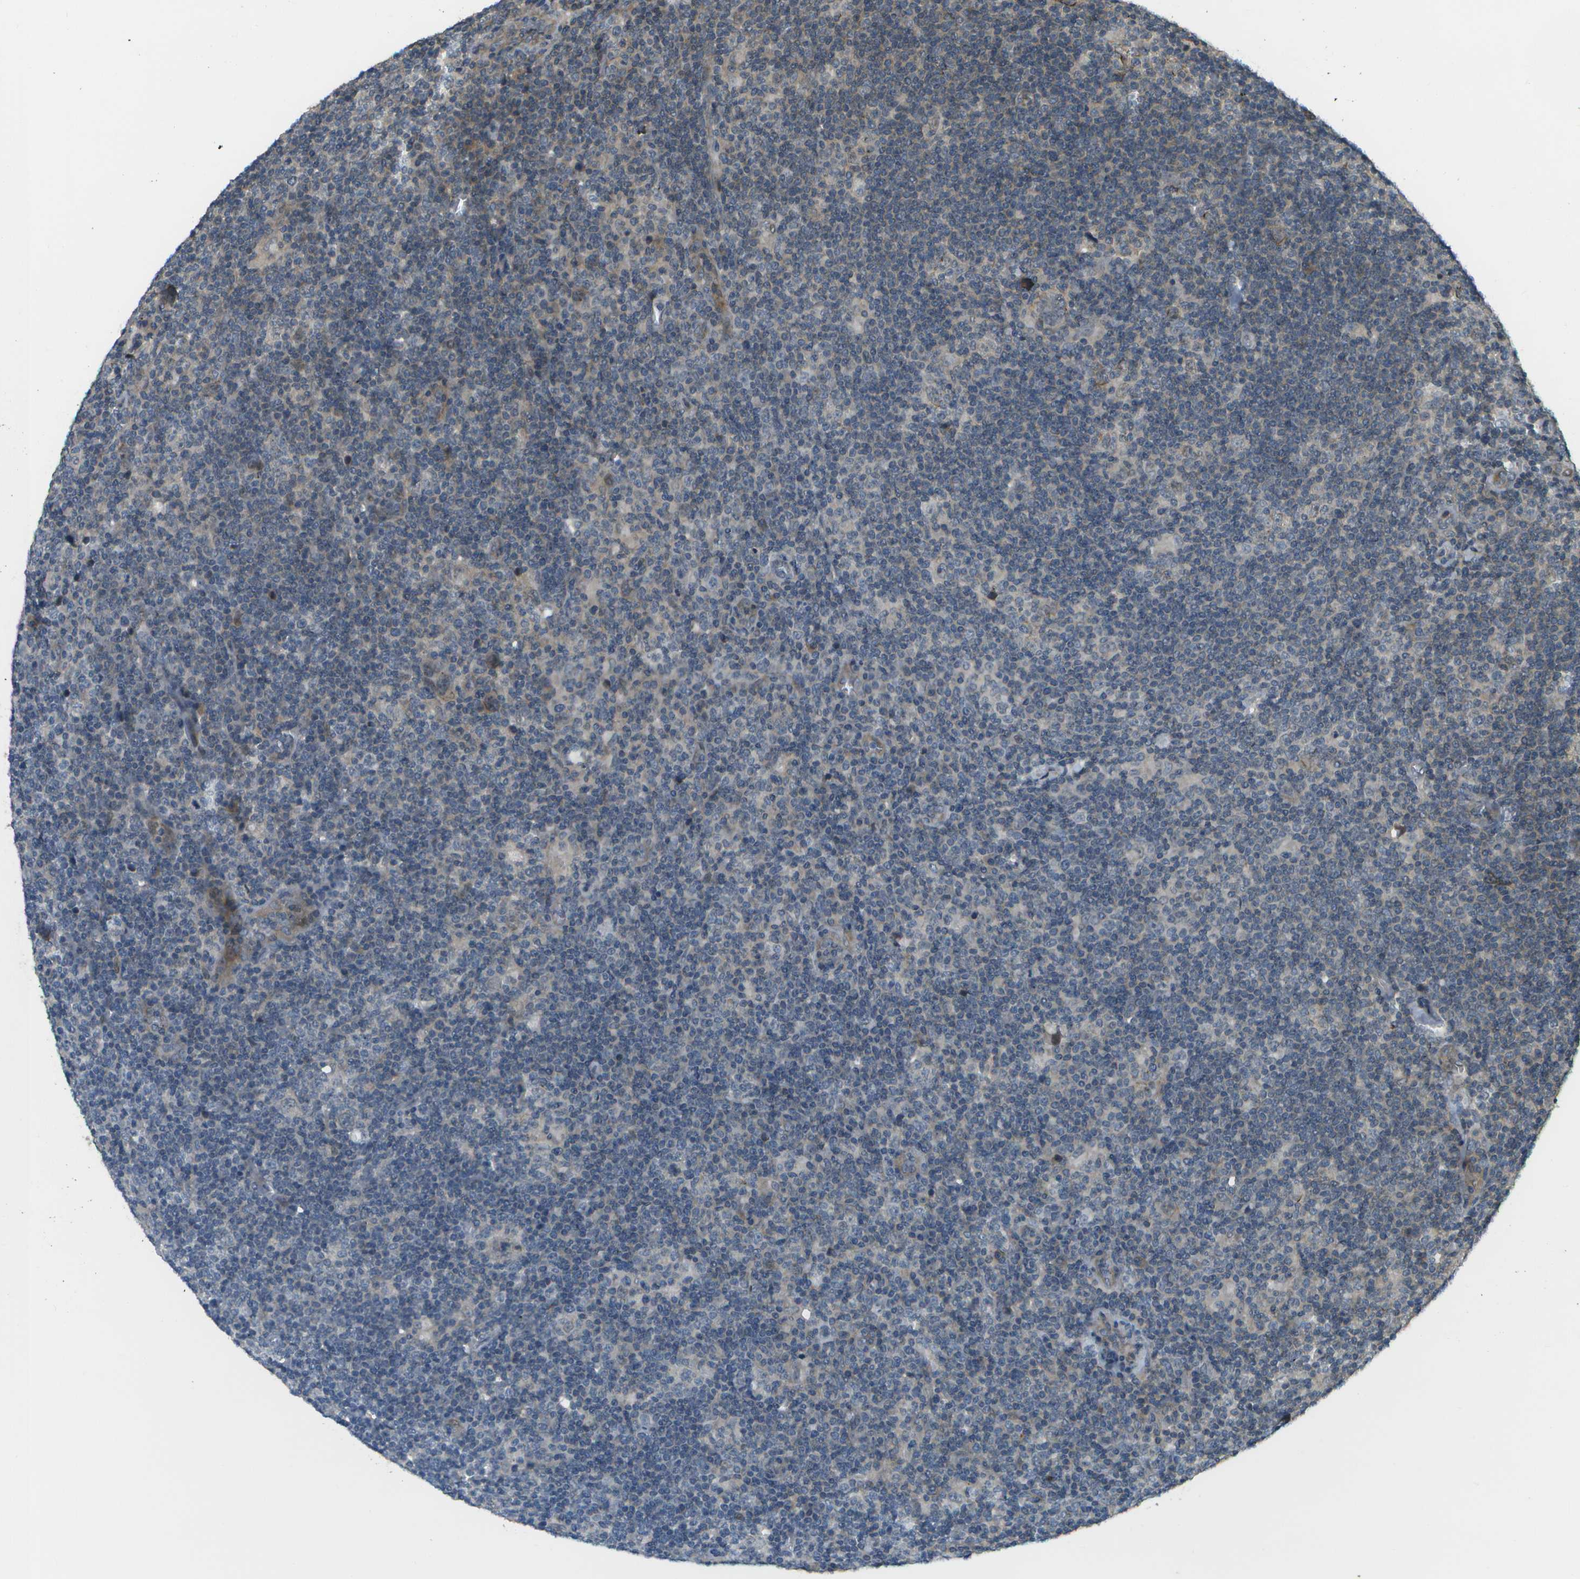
{"staining": {"intensity": "moderate", "quantity": "<25%", "location": "cytoplasmic/membranous"}, "tissue": "lymphoma", "cell_type": "Tumor cells", "image_type": "cancer", "snomed": [{"axis": "morphology", "description": "Hodgkin's disease, NOS"}, {"axis": "topography", "description": "Lymph node"}], "caption": "Moderate cytoplasmic/membranous staining is identified in about <25% of tumor cells in Hodgkin's disease.", "gene": "WNK2", "patient": {"sex": "female", "age": 57}}